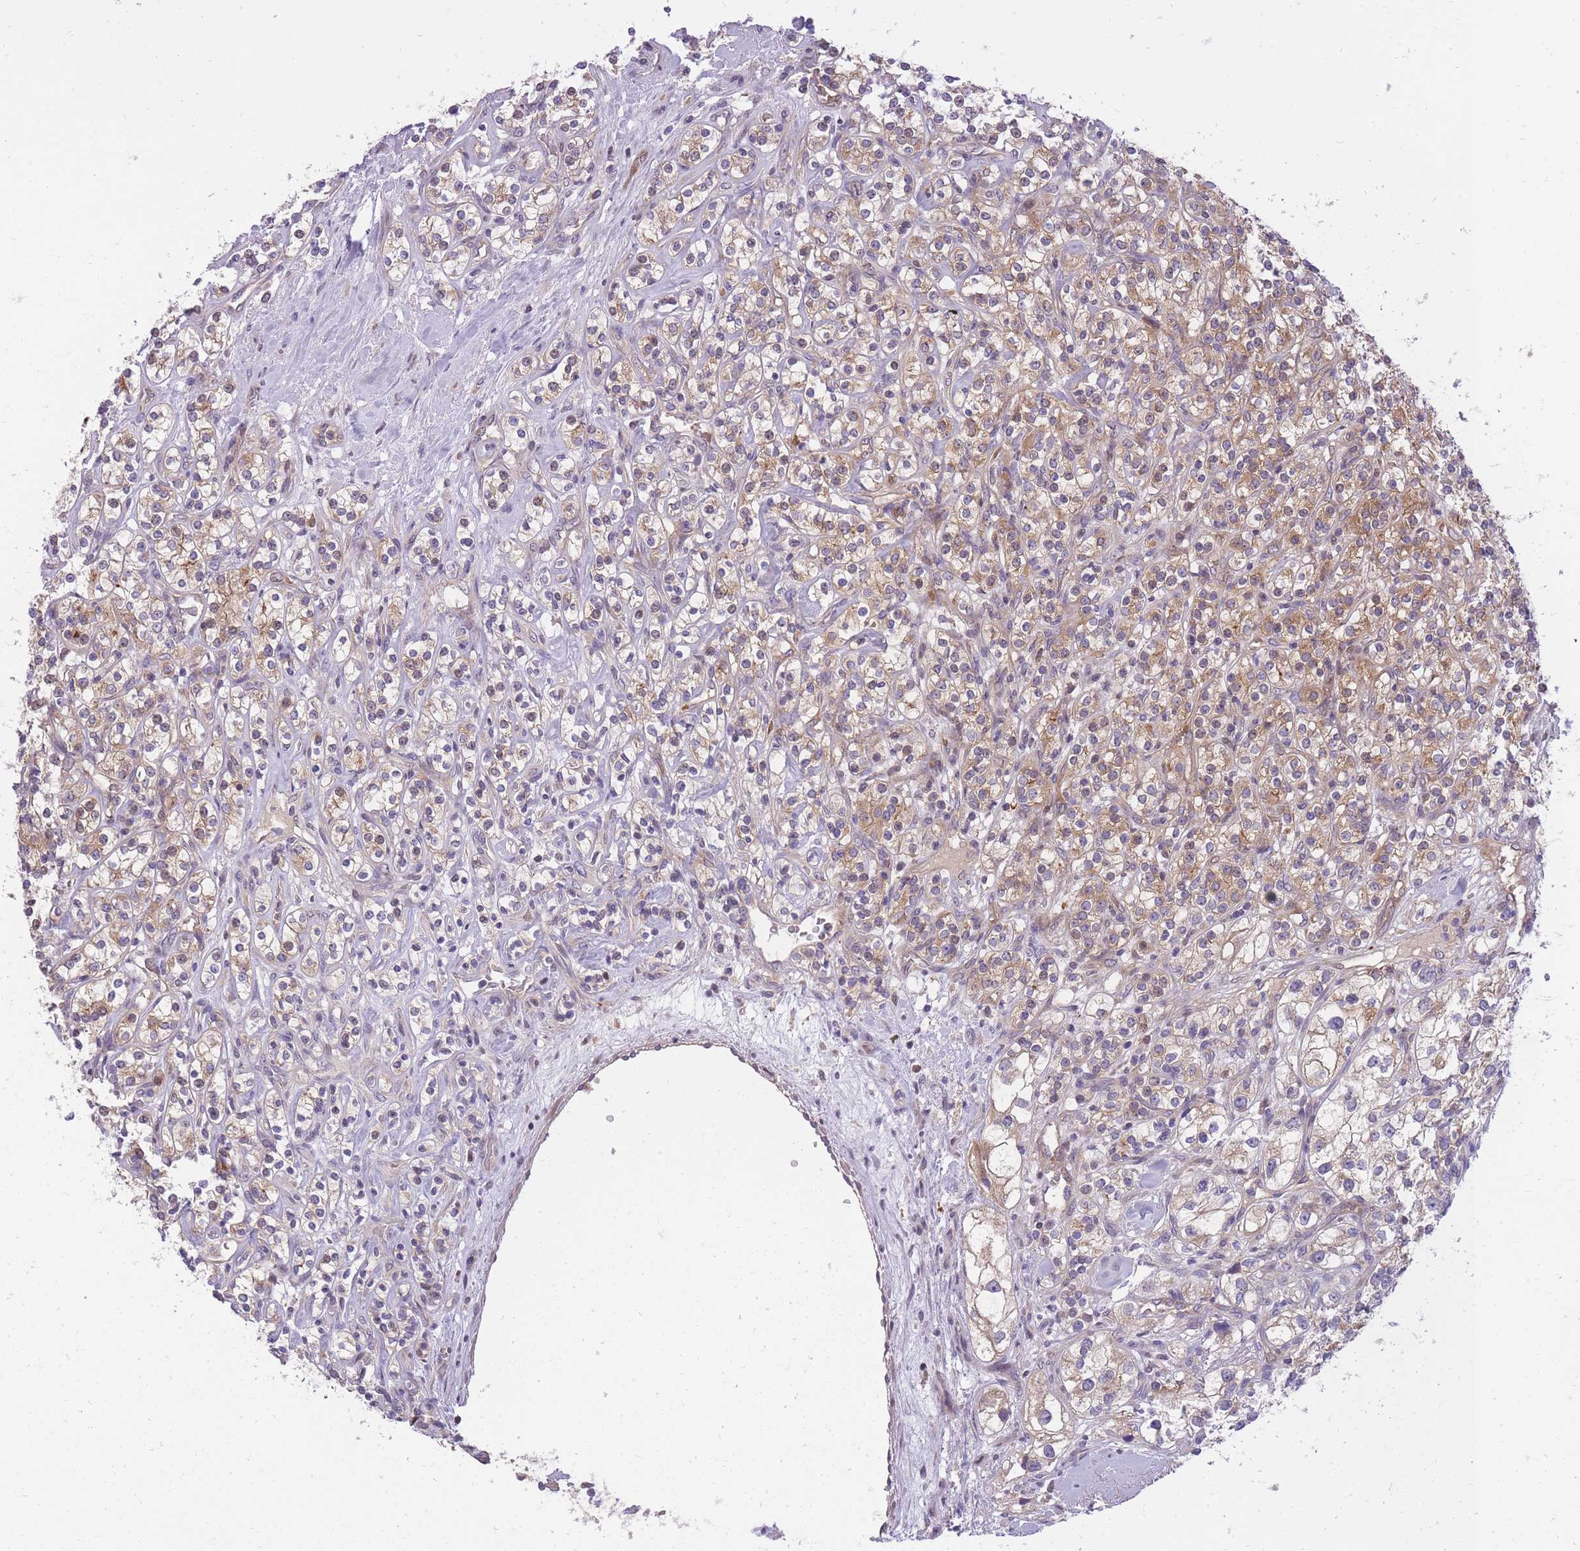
{"staining": {"intensity": "weak", "quantity": "25%-75%", "location": "cytoplasmic/membranous"}, "tissue": "renal cancer", "cell_type": "Tumor cells", "image_type": "cancer", "snomed": [{"axis": "morphology", "description": "Adenocarcinoma, NOS"}, {"axis": "topography", "description": "Kidney"}], "caption": "Renal cancer (adenocarcinoma) stained with a protein marker displays weak staining in tumor cells.", "gene": "CRYGN", "patient": {"sex": "male", "age": 77}}